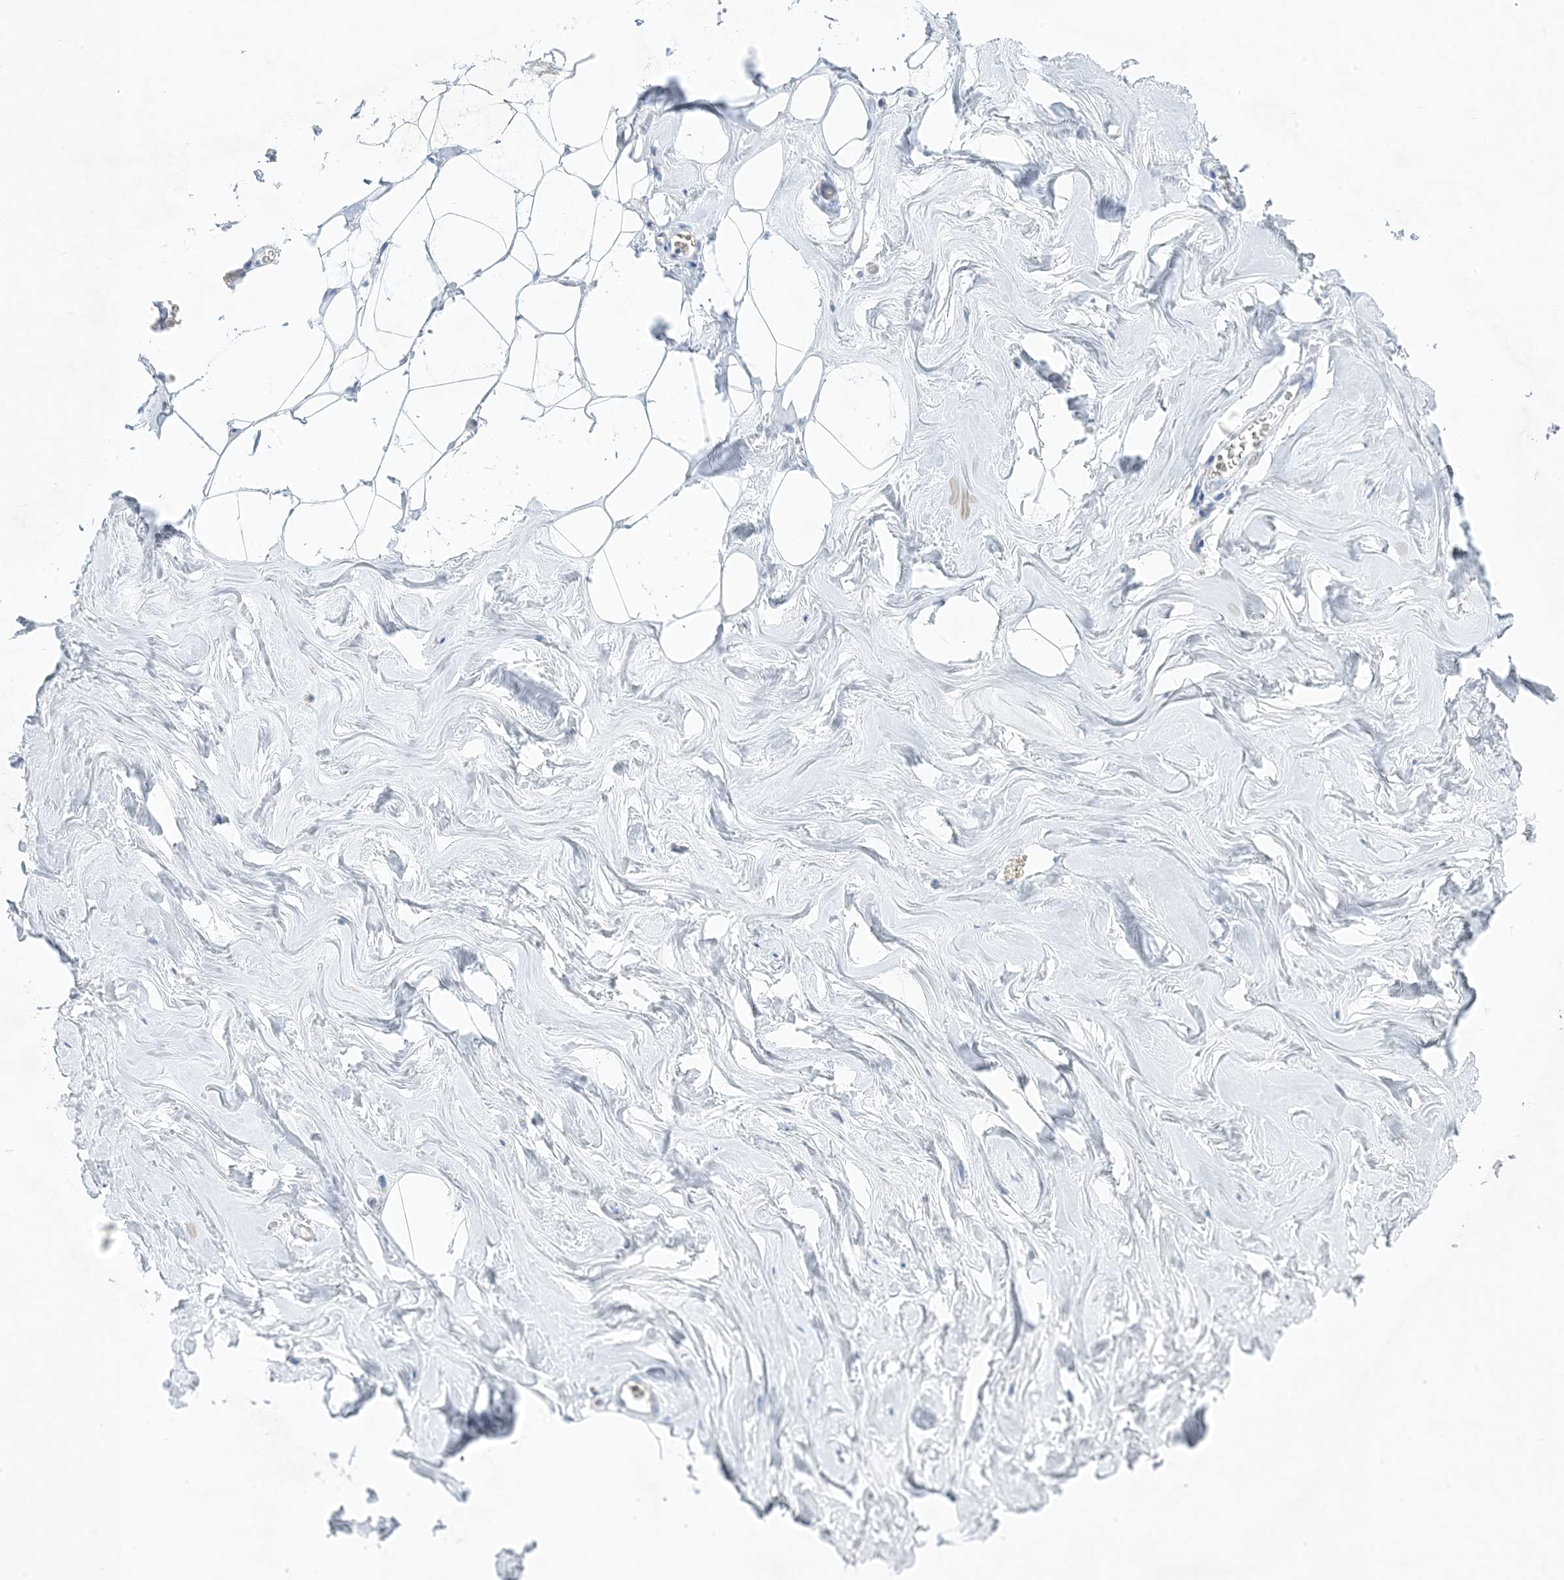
{"staining": {"intensity": "negative", "quantity": "none", "location": "none"}, "tissue": "adipose tissue", "cell_type": "Adipocytes", "image_type": "normal", "snomed": [{"axis": "morphology", "description": "Normal tissue, NOS"}, {"axis": "morphology", "description": "Fibrosis, NOS"}, {"axis": "topography", "description": "Breast"}, {"axis": "topography", "description": "Adipose tissue"}], "caption": "Adipocytes are negative for brown protein staining in unremarkable adipose tissue.", "gene": "XIRP2", "patient": {"sex": "female", "age": 39}}